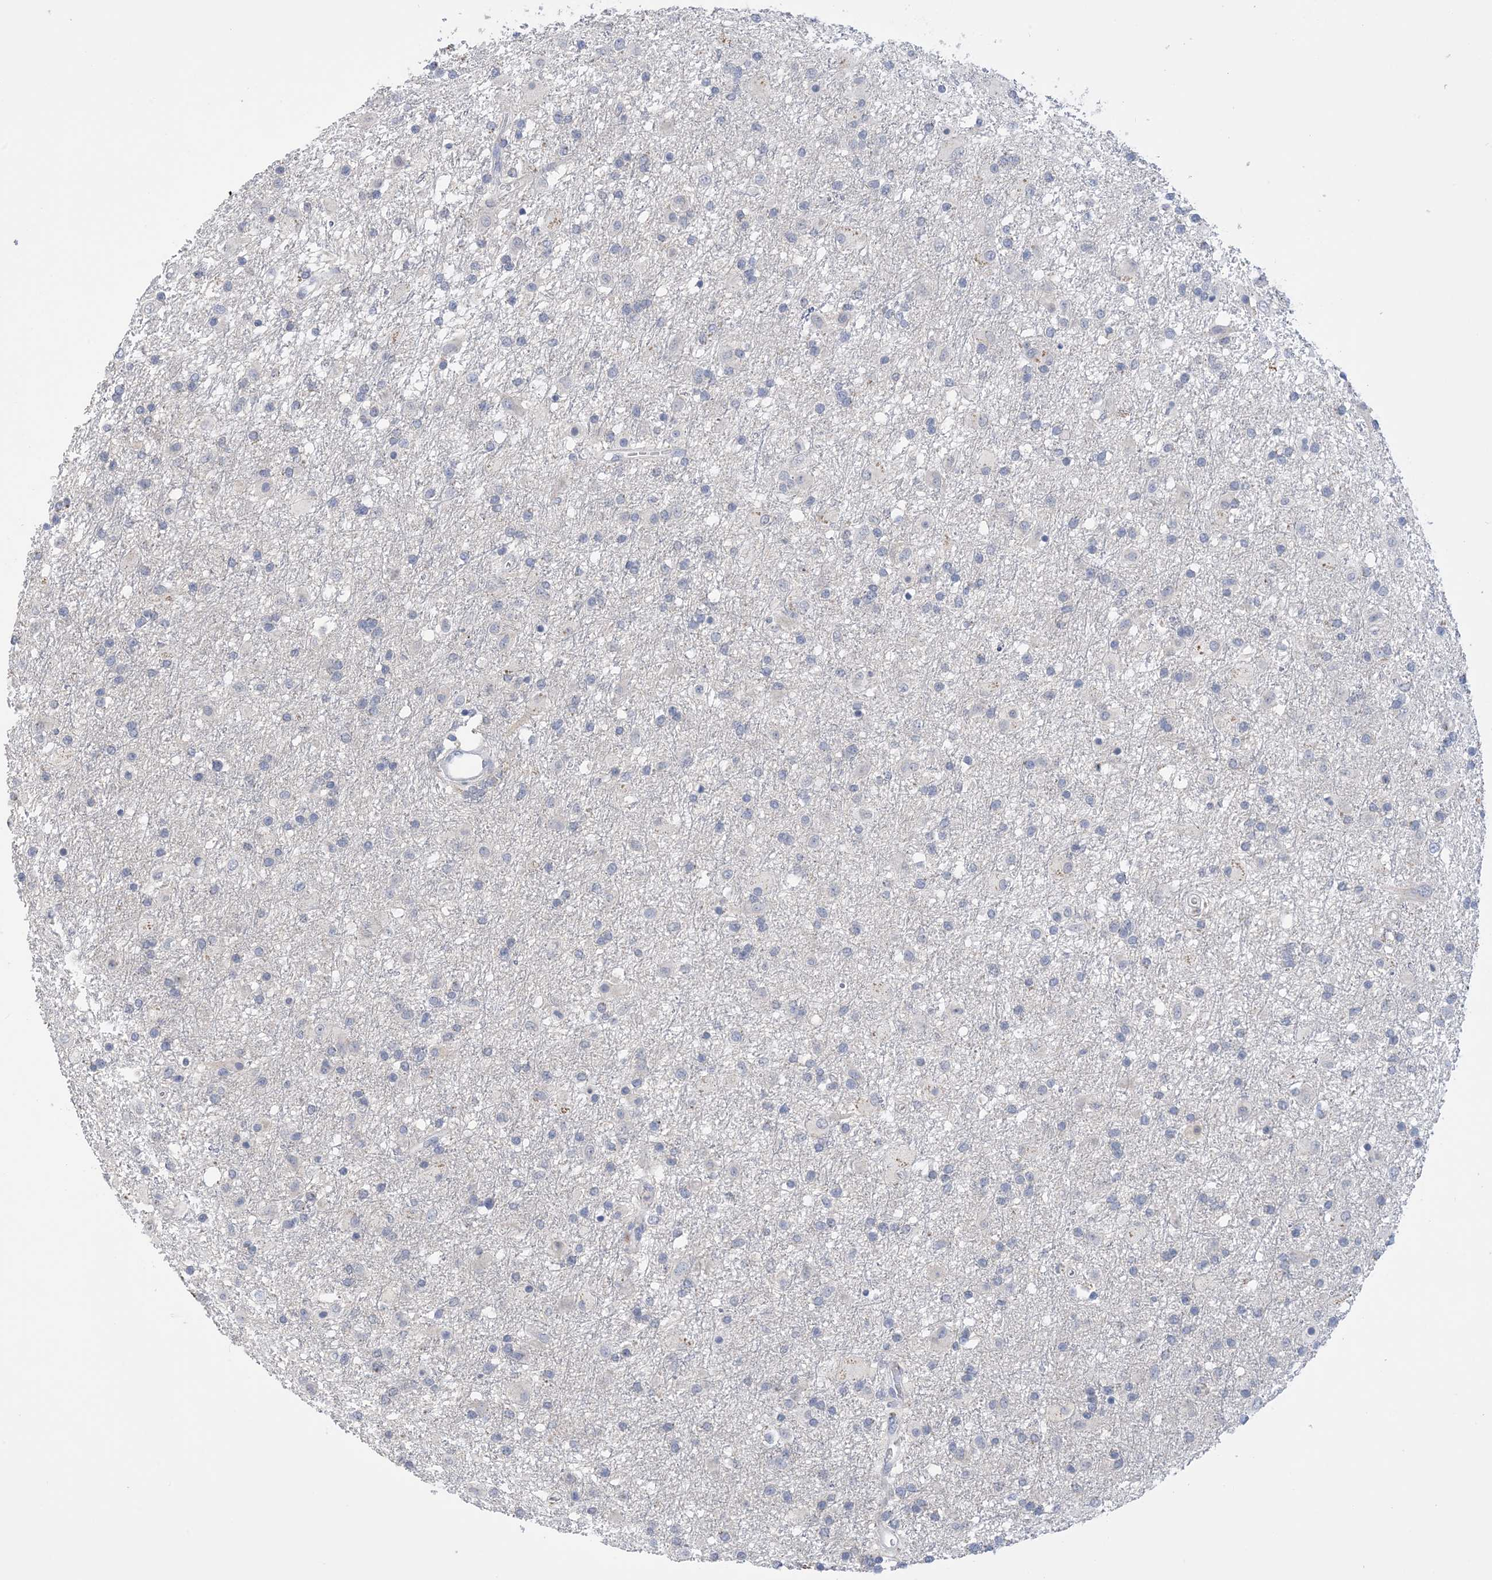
{"staining": {"intensity": "negative", "quantity": "none", "location": "none"}, "tissue": "glioma", "cell_type": "Tumor cells", "image_type": "cancer", "snomed": [{"axis": "morphology", "description": "Glioma, malignant, Low grade"}, {"axis": "topography", "description": "Brain"}], "caption": "This is a histopathology image of IHC staining of malignant low-grade glioma, which shows no staining in tumor cells.", "gene": "DSC3", "patient": {"sex": "male", "age": 65}}